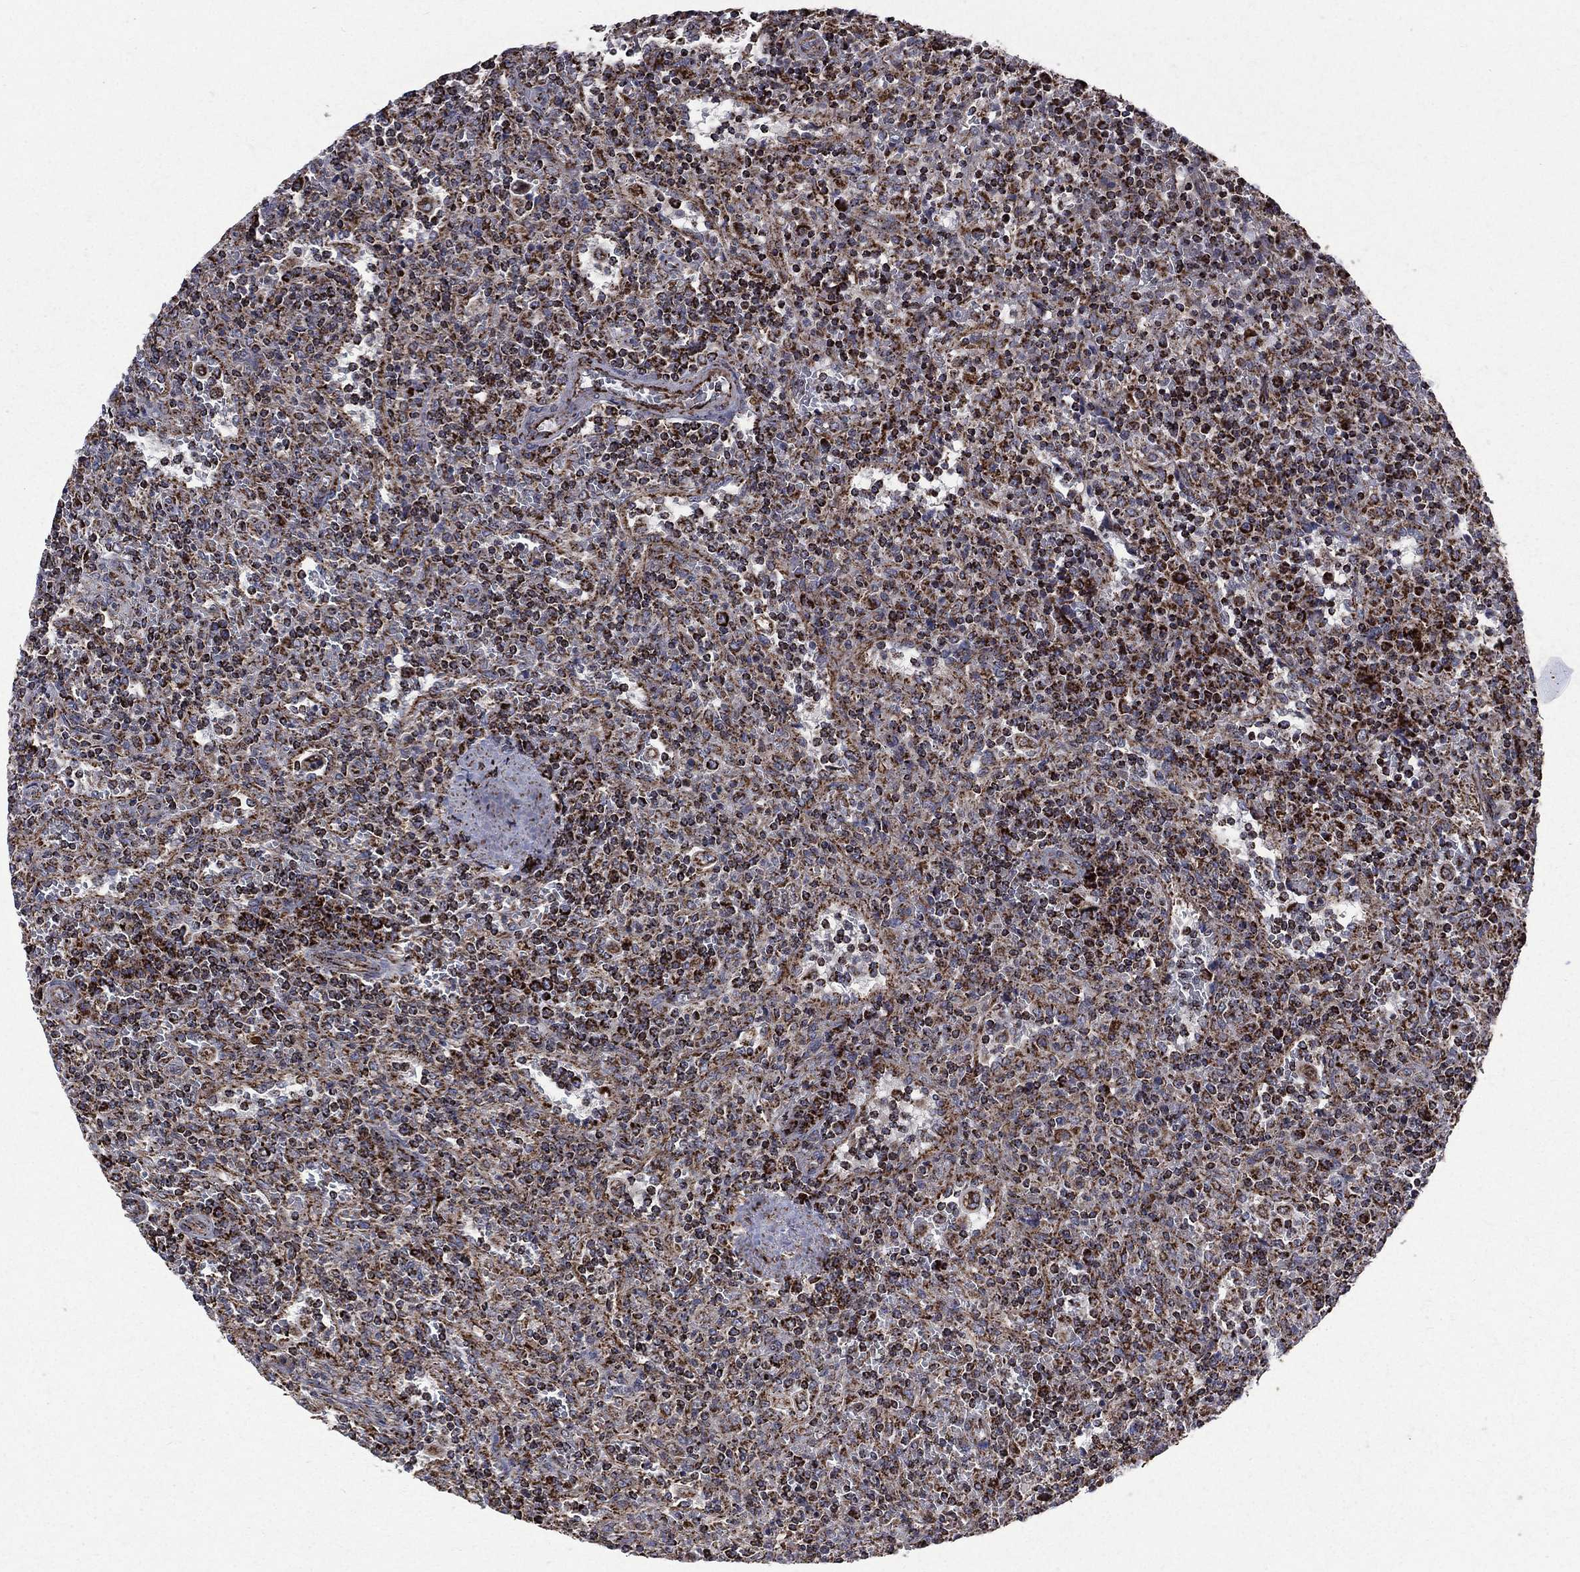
{"staining": {"intensity": "strong", "quantity": ">75%", "location": "cytoplasmic/membranous"}, "tissue": "lymphoma", "cell_type": "Tumor cells", "image_type": "cancer", "snomed": [{"axis": "morphology", "description": "Malignant lymphoma, non-Hodgkin's type, Low grade"}, {"axis": "topography", "description": "Spleen"}], "caption": "A high-resolution image shows immunohistochemistry (IHC) staining of lymphoma, which reveals strong cytoplasmic/membranous expression in approximately >75% of tumor cells.", "gene": "GOT2", "patient": {"sex": "male", "age": 62}}